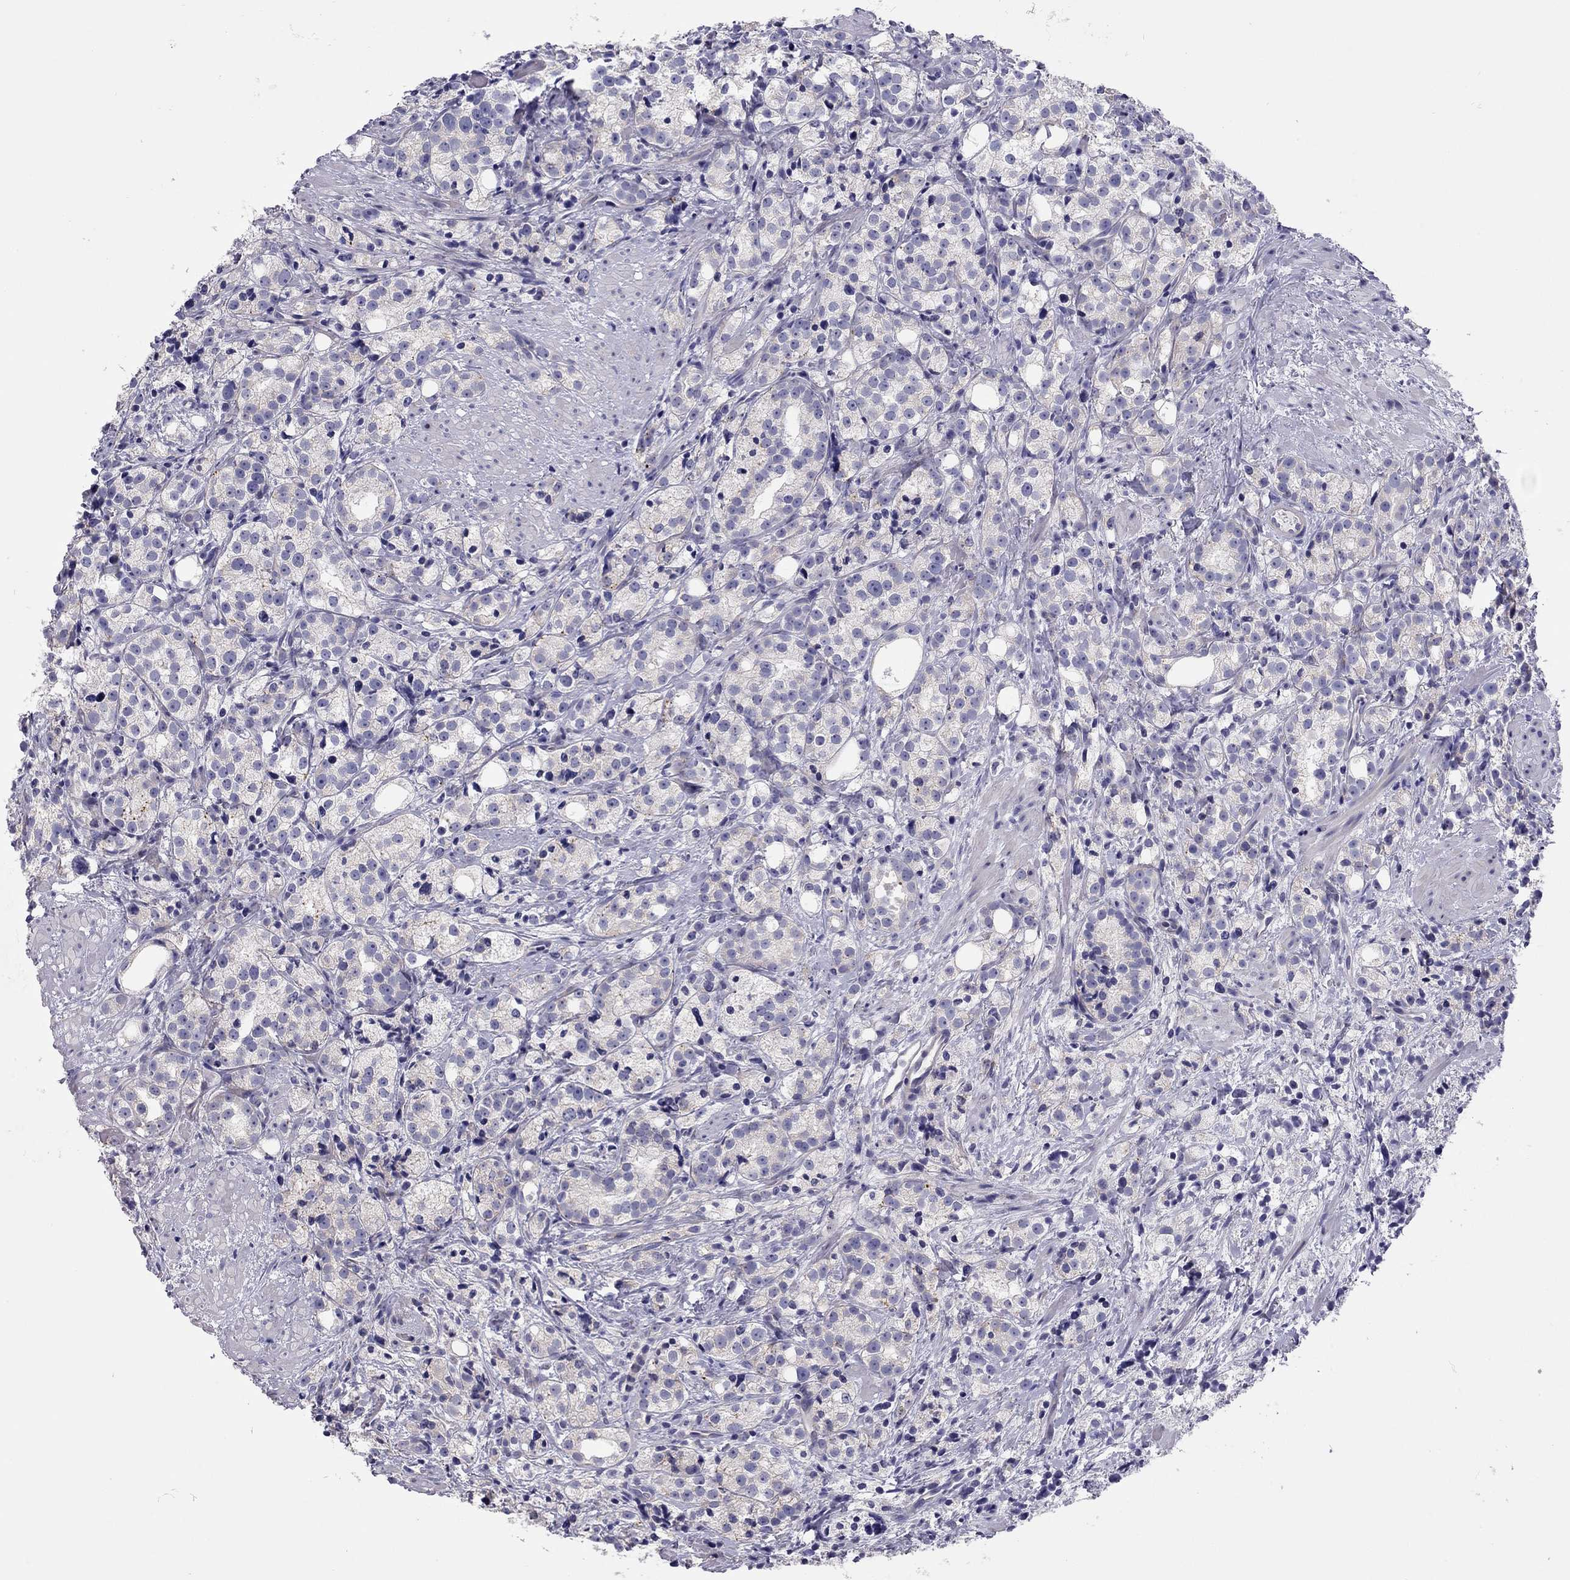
{"staining": {"intensity": "negative", "quantity": "none", "location": "none"}, "tissue": "prostate cancer", "cell_type": "Tumor cells", "image_type": "cancer", "snomed": [{"axis": "morphology", "description": "Adenocarcinoma, High grade"}, {"axis": "topography", "description": "Prostate"}], "caption": "Protein analysis of adenocarcinoma (high-grade) (prostate) demonstrates no significant positivity in tumor cells. (DAB IHC, high magnification).", "gene": "SCARB1", "patient": {"sex": "male", "age": 53}}